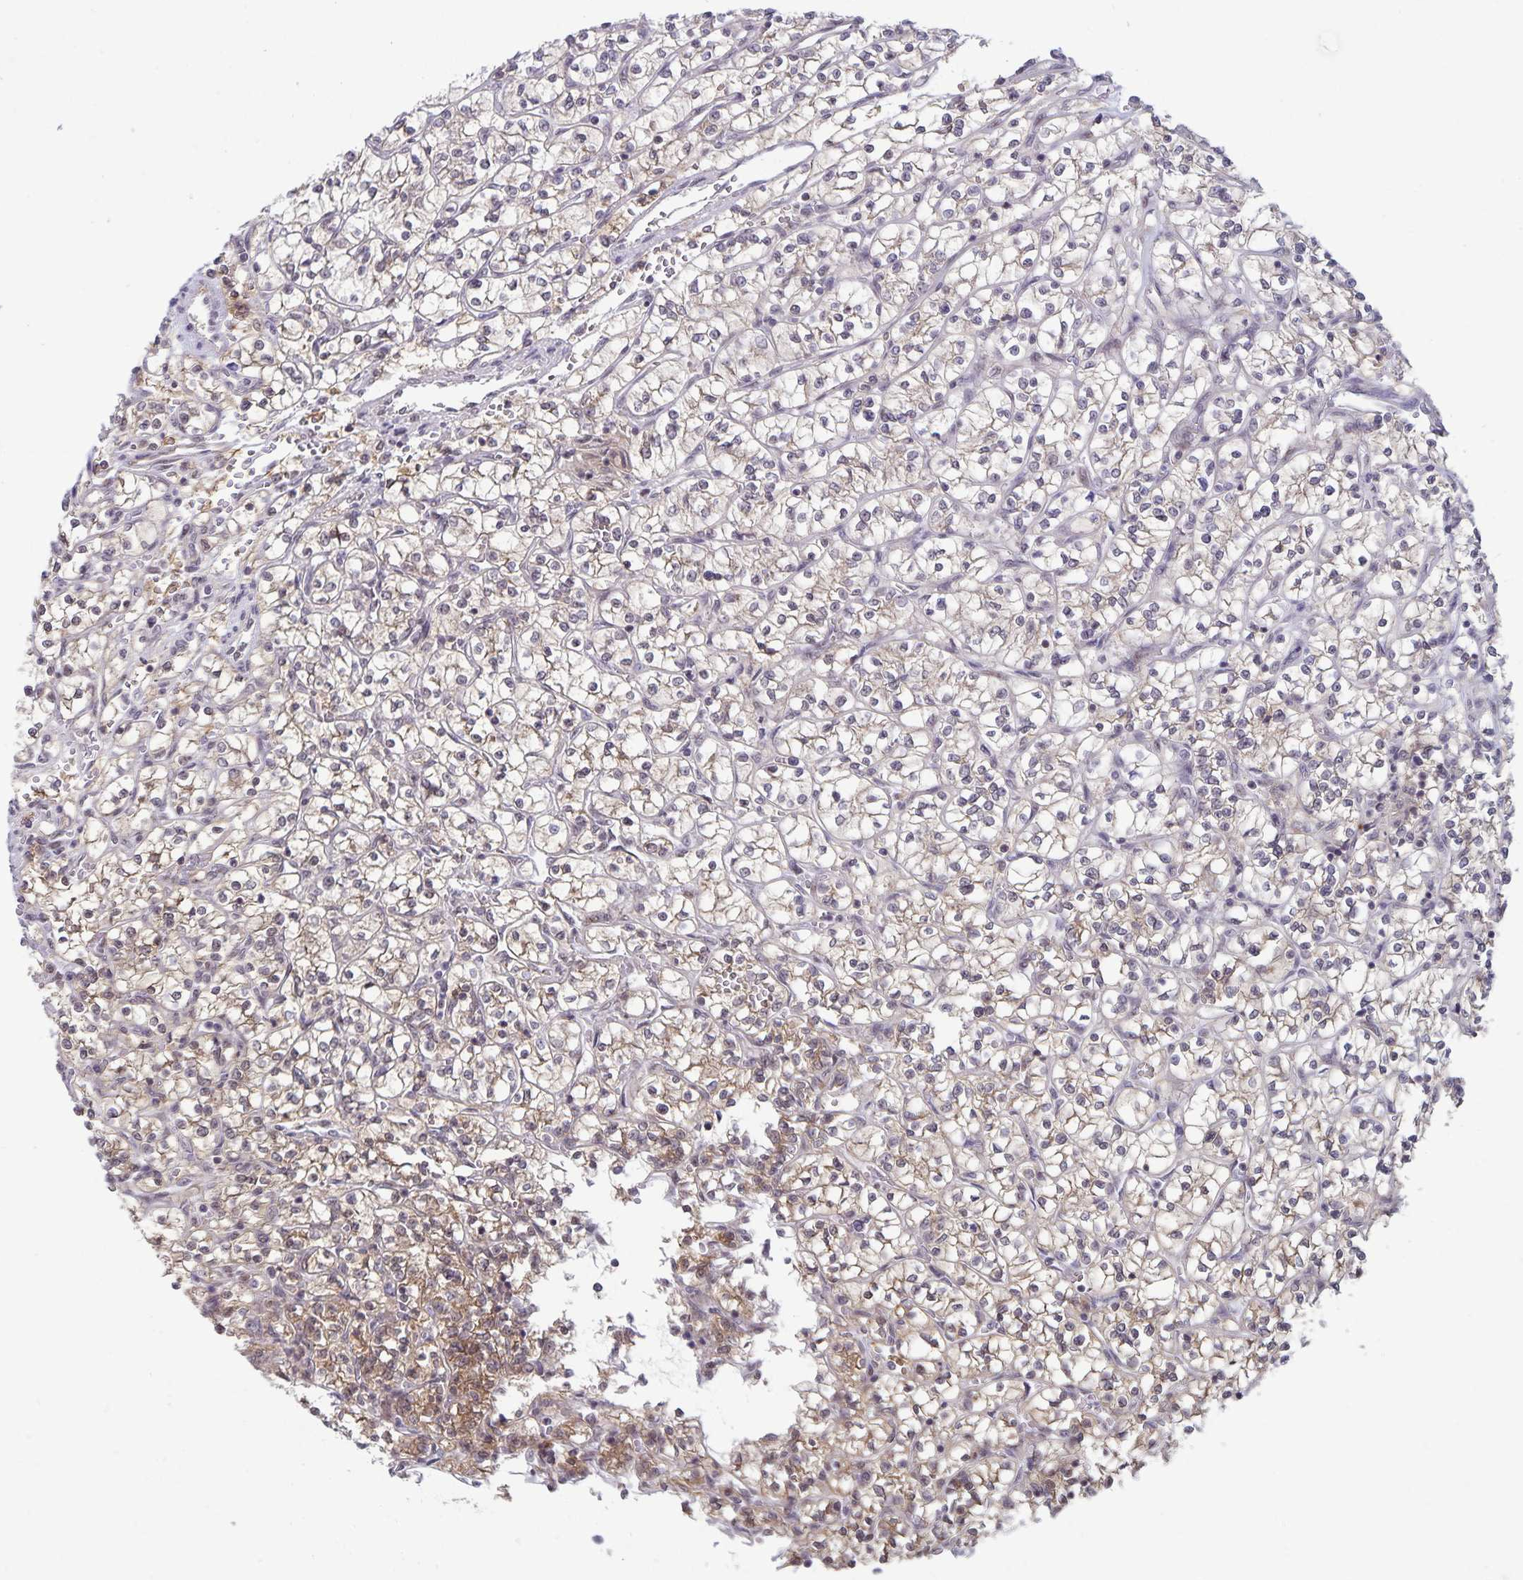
{"staining": {"intensity": "weak", "quantity": "<25%", "location": "cytoplasmic/membranous"}, "tissue": "renal cancer", "cell_type": "Tumor cells", "image_type": "cancer", "snomed": [{"axis": "morphology", "description": "Adenocarcinoma, NOS"}, {"axis": "topography", "description": "Kidney"}], "caption": "A high-resolution photomicrograph shows immunohistochemistry (IHC) staining of renal cancer (adenocarcinoma), which reveals no significant staining in tumor cells.", "gene": "EXOC6B", "patient": {"sex": "female", "age": 64}}